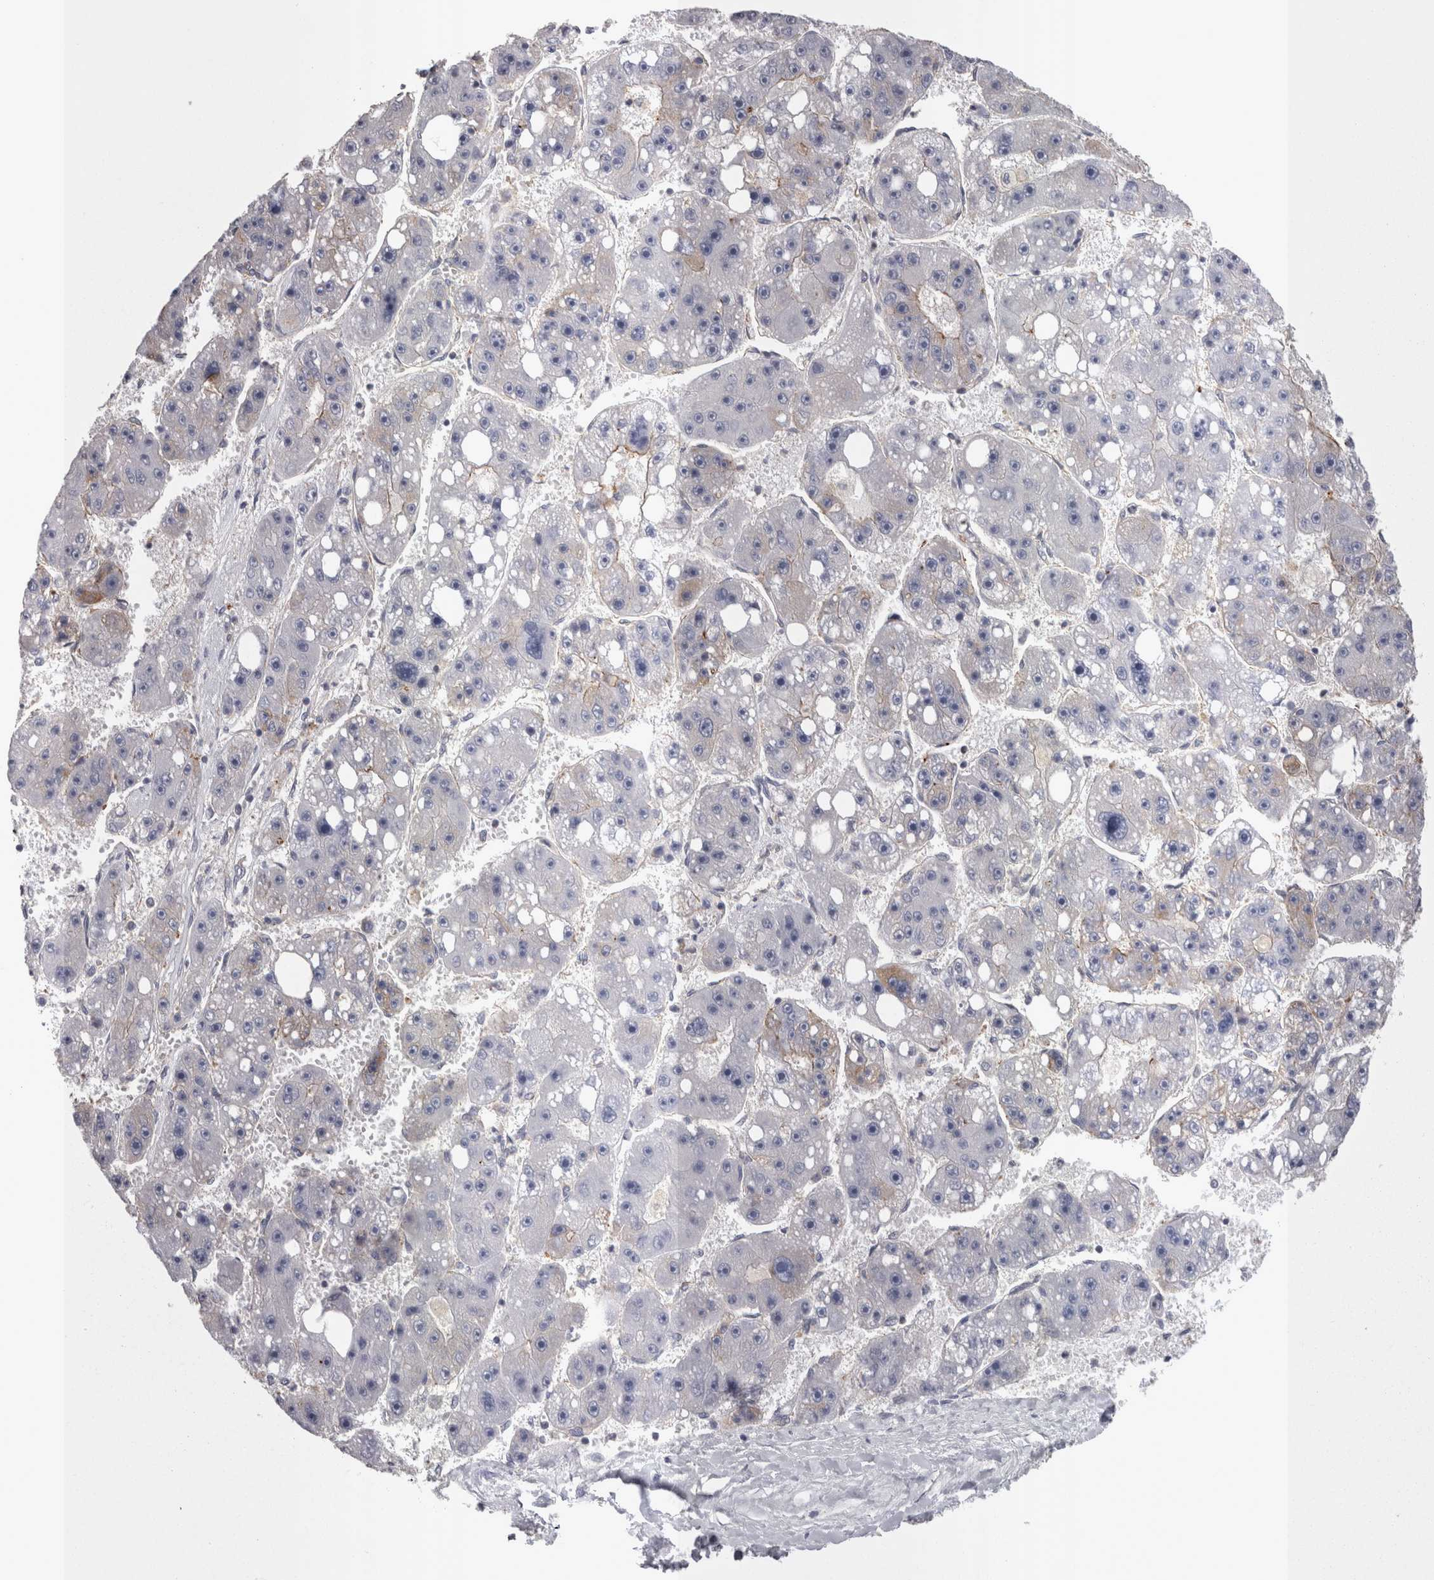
{"staining": {"intensity": "weak", "quantity": "<25%", "location": "cytoplasmic/membranous"}, "tissue": "liver cancer", "cell_type": "Tumor cells", "image_type": "cancer", "snomed": [{"axis": "morphology", "description": "Carcinoma, Hepatocellular, NOS"}, {"axis": "topography", "description": "Liver"}], "caption": "Immunohistochemistry (IHC) of liver cancer (hepatocellular carcinoma) demonstrates no positivity in tumor cells. Brightfield microscopy of immunohistochemistry stained with DAB (3,3'-diaminobenzidine) (brown) and hematoxylin (blue), captured at high magnification.", "gene": "LYZL6", "patient": {"sex": "female", "age": 61}}